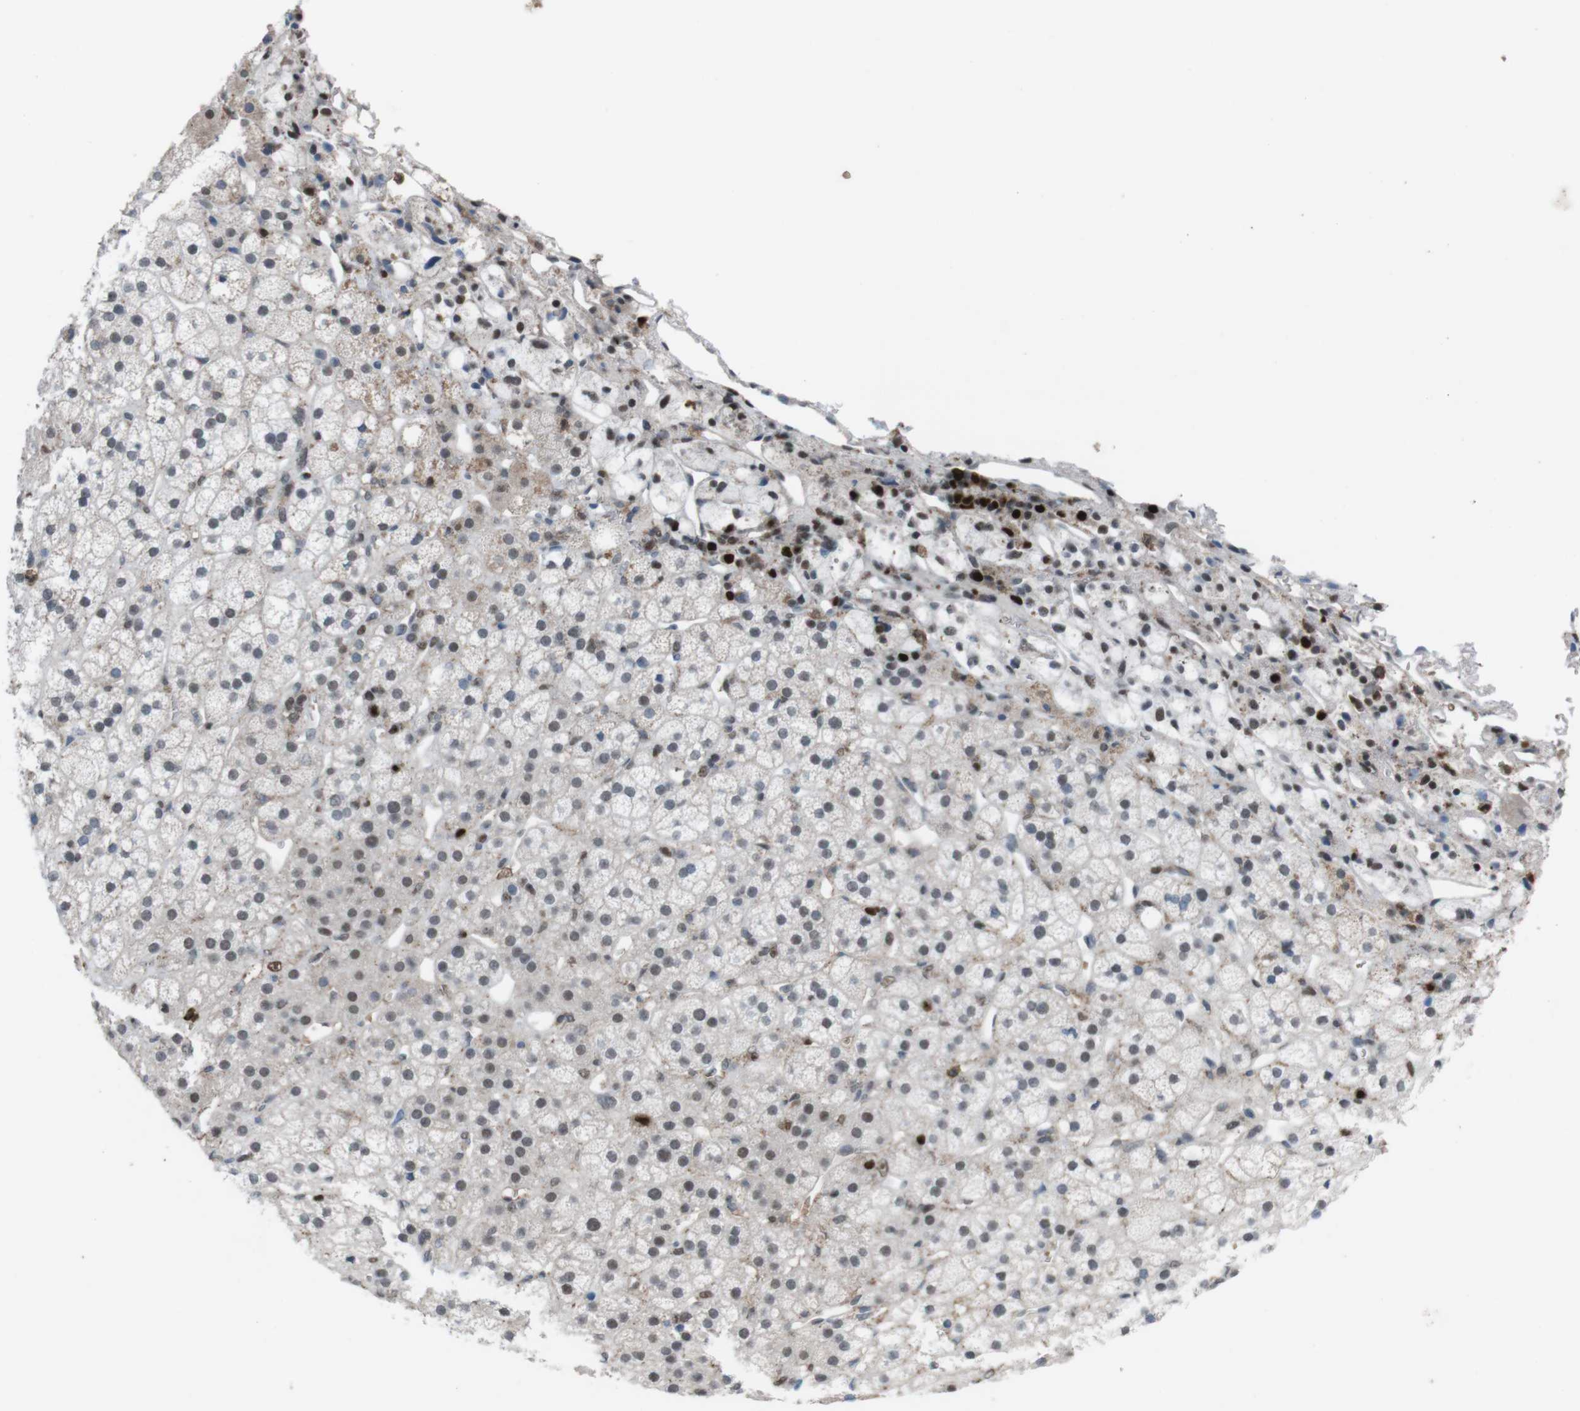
{"staining": {"intensity": "moderate", "quantity": ">75%", "location": "nuclear"}, "tissue": "adrenal gland", "cell_type": "Glandular cells", "image_type": "normal", "snomed": [{"axis": "morphology", "description": "Normal tissue, NOS"}, {"axis": "topography", "description": "Adrenal gland"}], "caption": "Adrenal gland stained with IHC demonstrates moderate nuclear staining in about >75% of glandular cells.", "gene": "SUB1", "patient": {"sex": "male", "age": 56}}